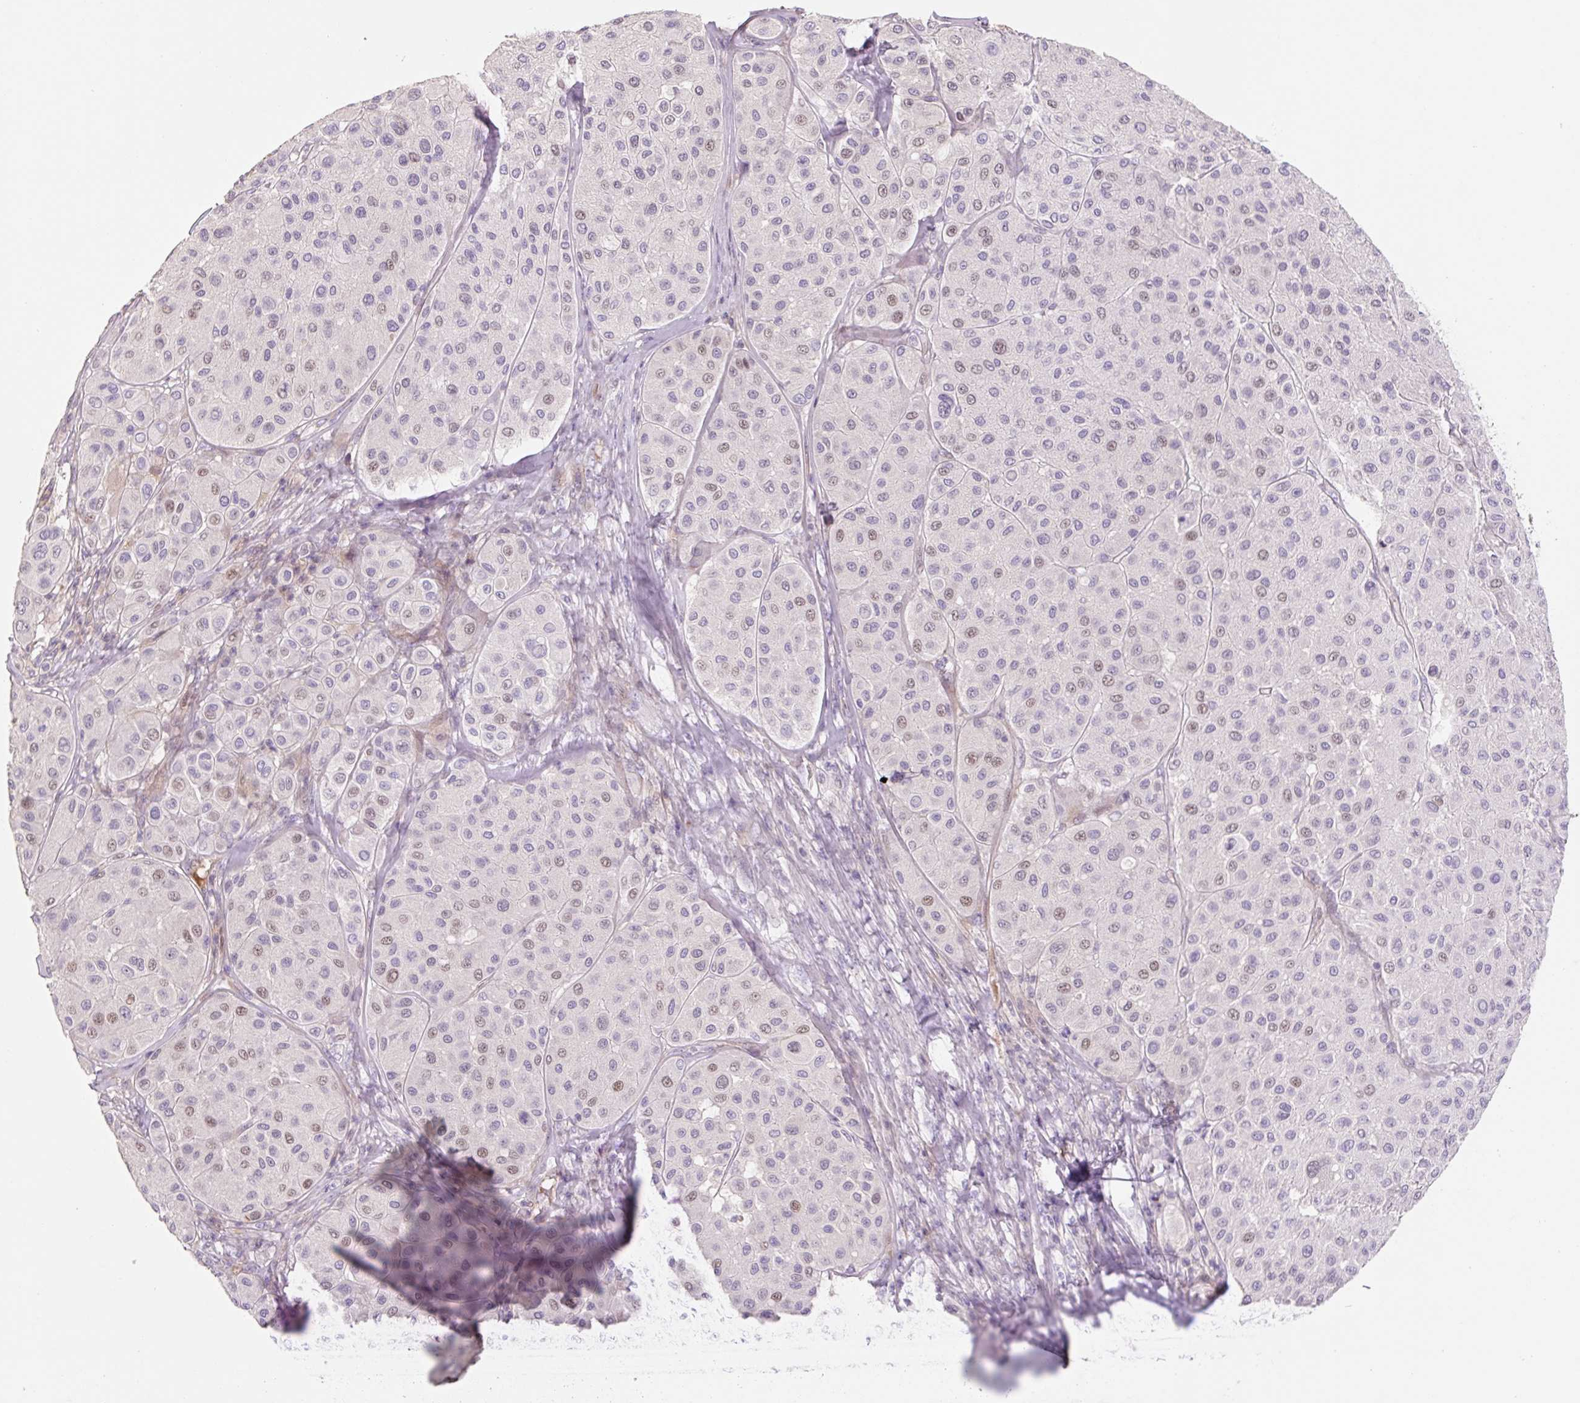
{"staining": {"intensity": "moderate", "quantity": "<25%", "location": "nuclear"}, "tissue": "melanoma", "cell_type": "Tumor cells", "image_type": "cancer", "snomed": [{"axis": "morphology", "description": "Malignant melanoma, Metastatic site"}, {"axis": "topography", "description": "Smooth muscle"}], "caption": "IHC micrograph of melanoma stained for a protein (brown), which displays low levels of moderate nuclear staining in about <25% of tumor cells.", "gene": "ZNF552", "patient": {"sex": "male", "age": 41}}